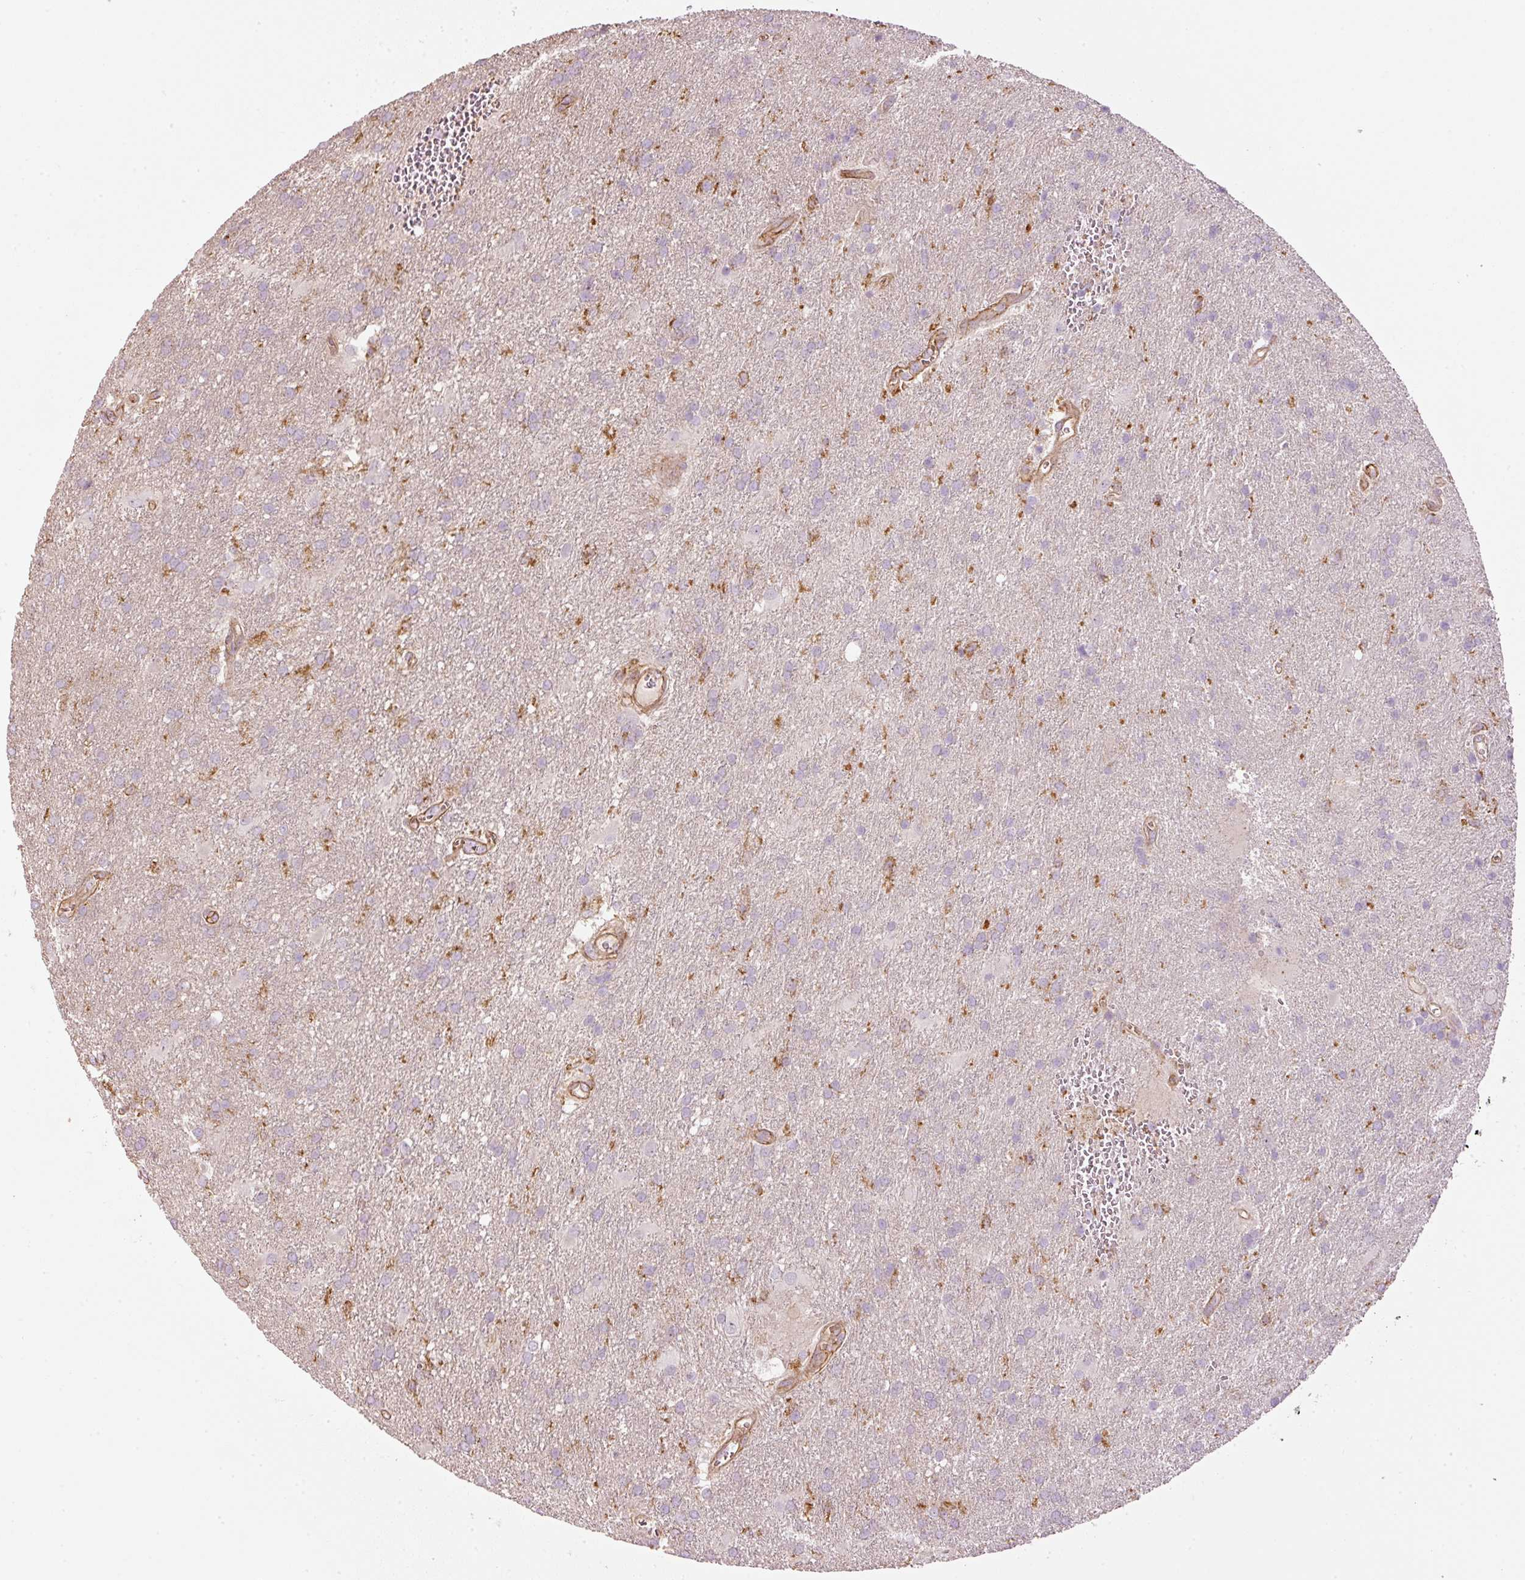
{"staining": {"intensity": "negative", "quantity": "none", "location": "none"}, "tissue": "glioma", "cell_type": "Tumor cells", "image_type": "cancer", "snomed": [{"axis": "morphology", "description": "Glioma, malignant, Low grade"}, {"axis": "topography", "description": "Brain"}], "caption": "Immunohistochemistry image of human malignant glioma (low-grade) stained for a protein (brown), which reveals no expression in tumor cells.", "gene": "SIPA1", "patient": {"sex": "male", "age": 66}}